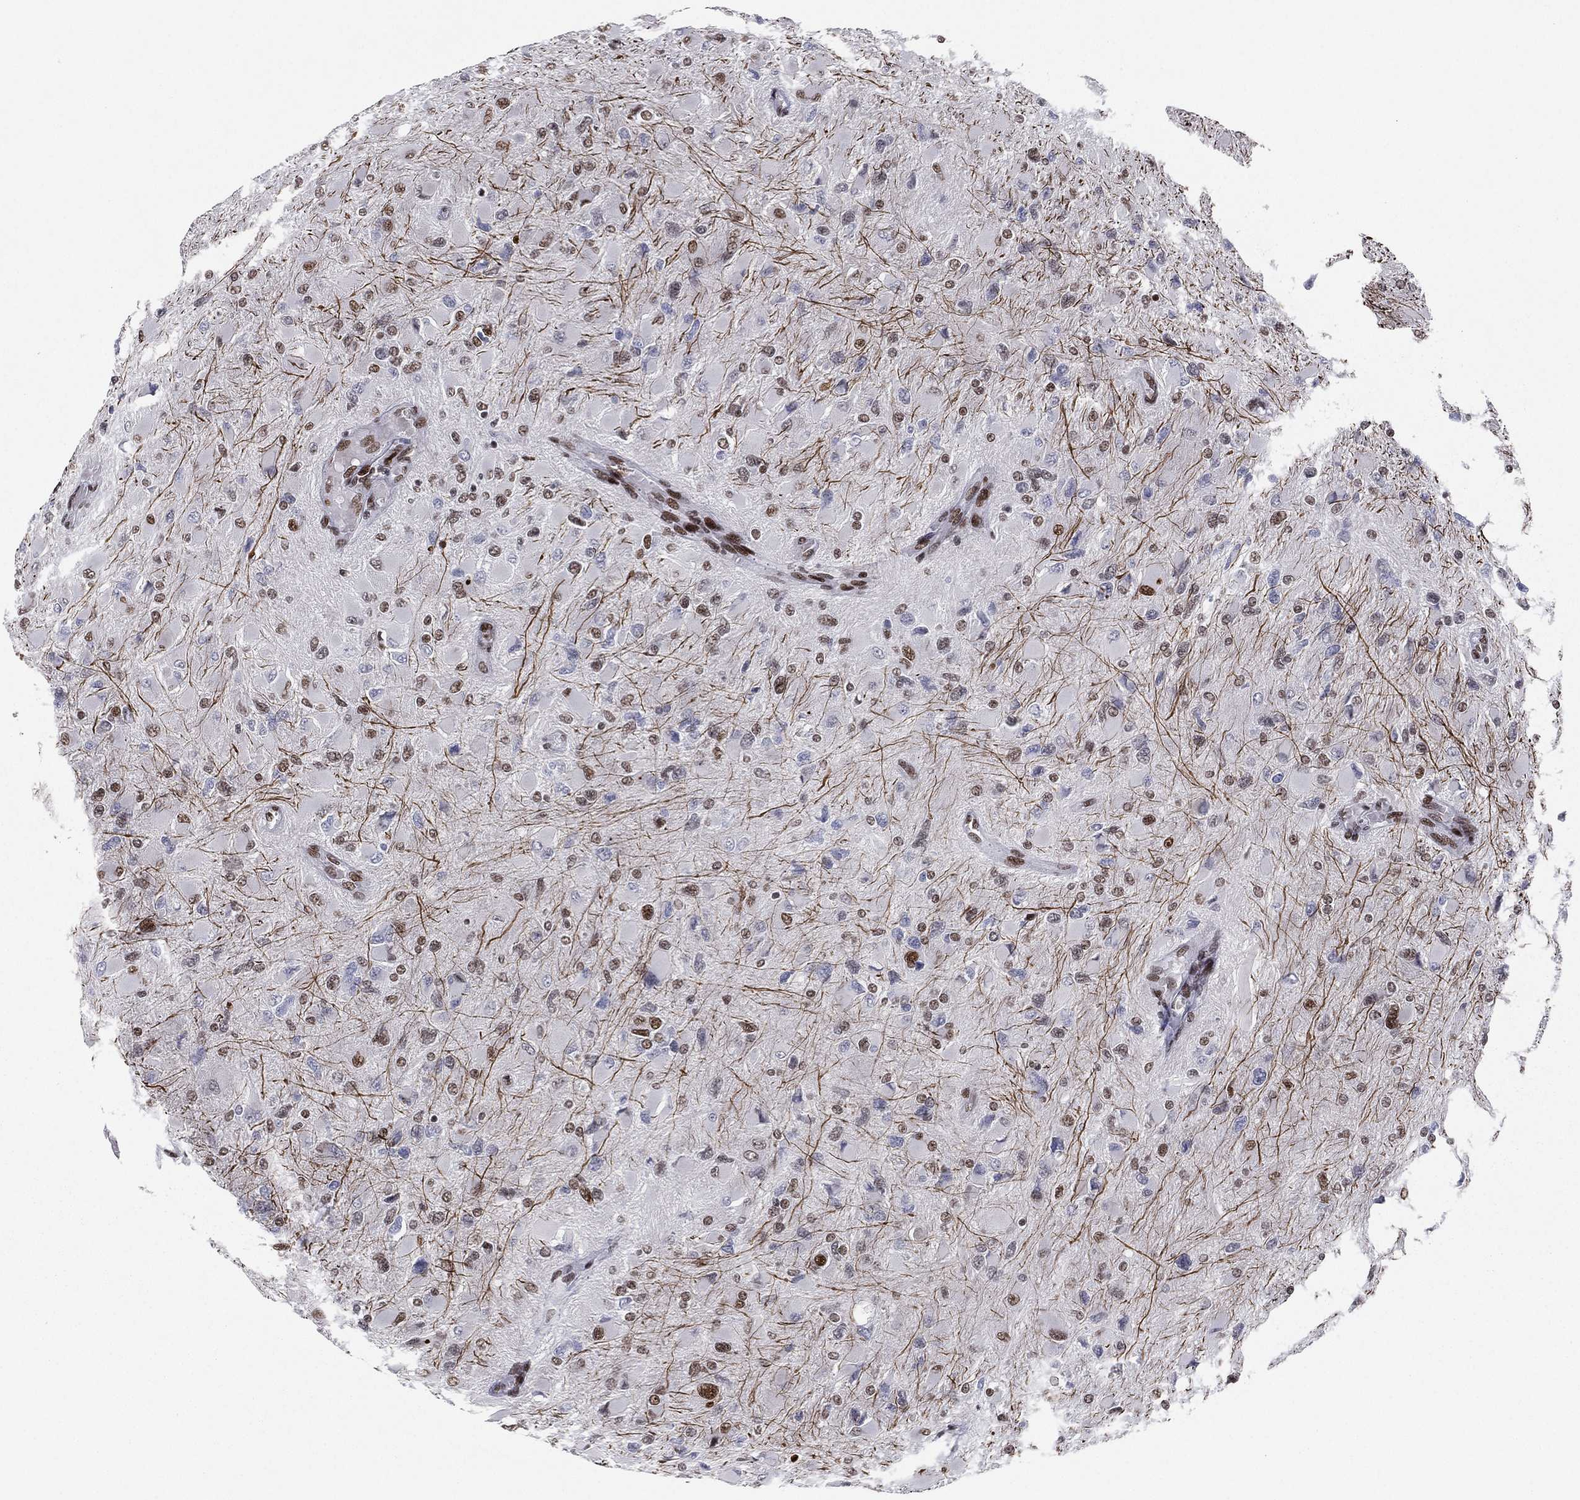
{"staining": {"intensity": "strong", "quantity": "25%-75%", "location": "nuclear"}, "tissue": "glioma", "cell_type": "Tumor cells", "image_type": "cancer", "snomed": [{"axis": "morphology", "description": "Glioma, malignant, High grade"}, {"axis": "topography", "description": "Cerebral cortex"}], "caption": "High-grade glioma (malignant) stained with a protein marker exhibits strong staining in tumor cells.", "gene": "RTF1", "patient": {"sex": "female", "age": 36}}